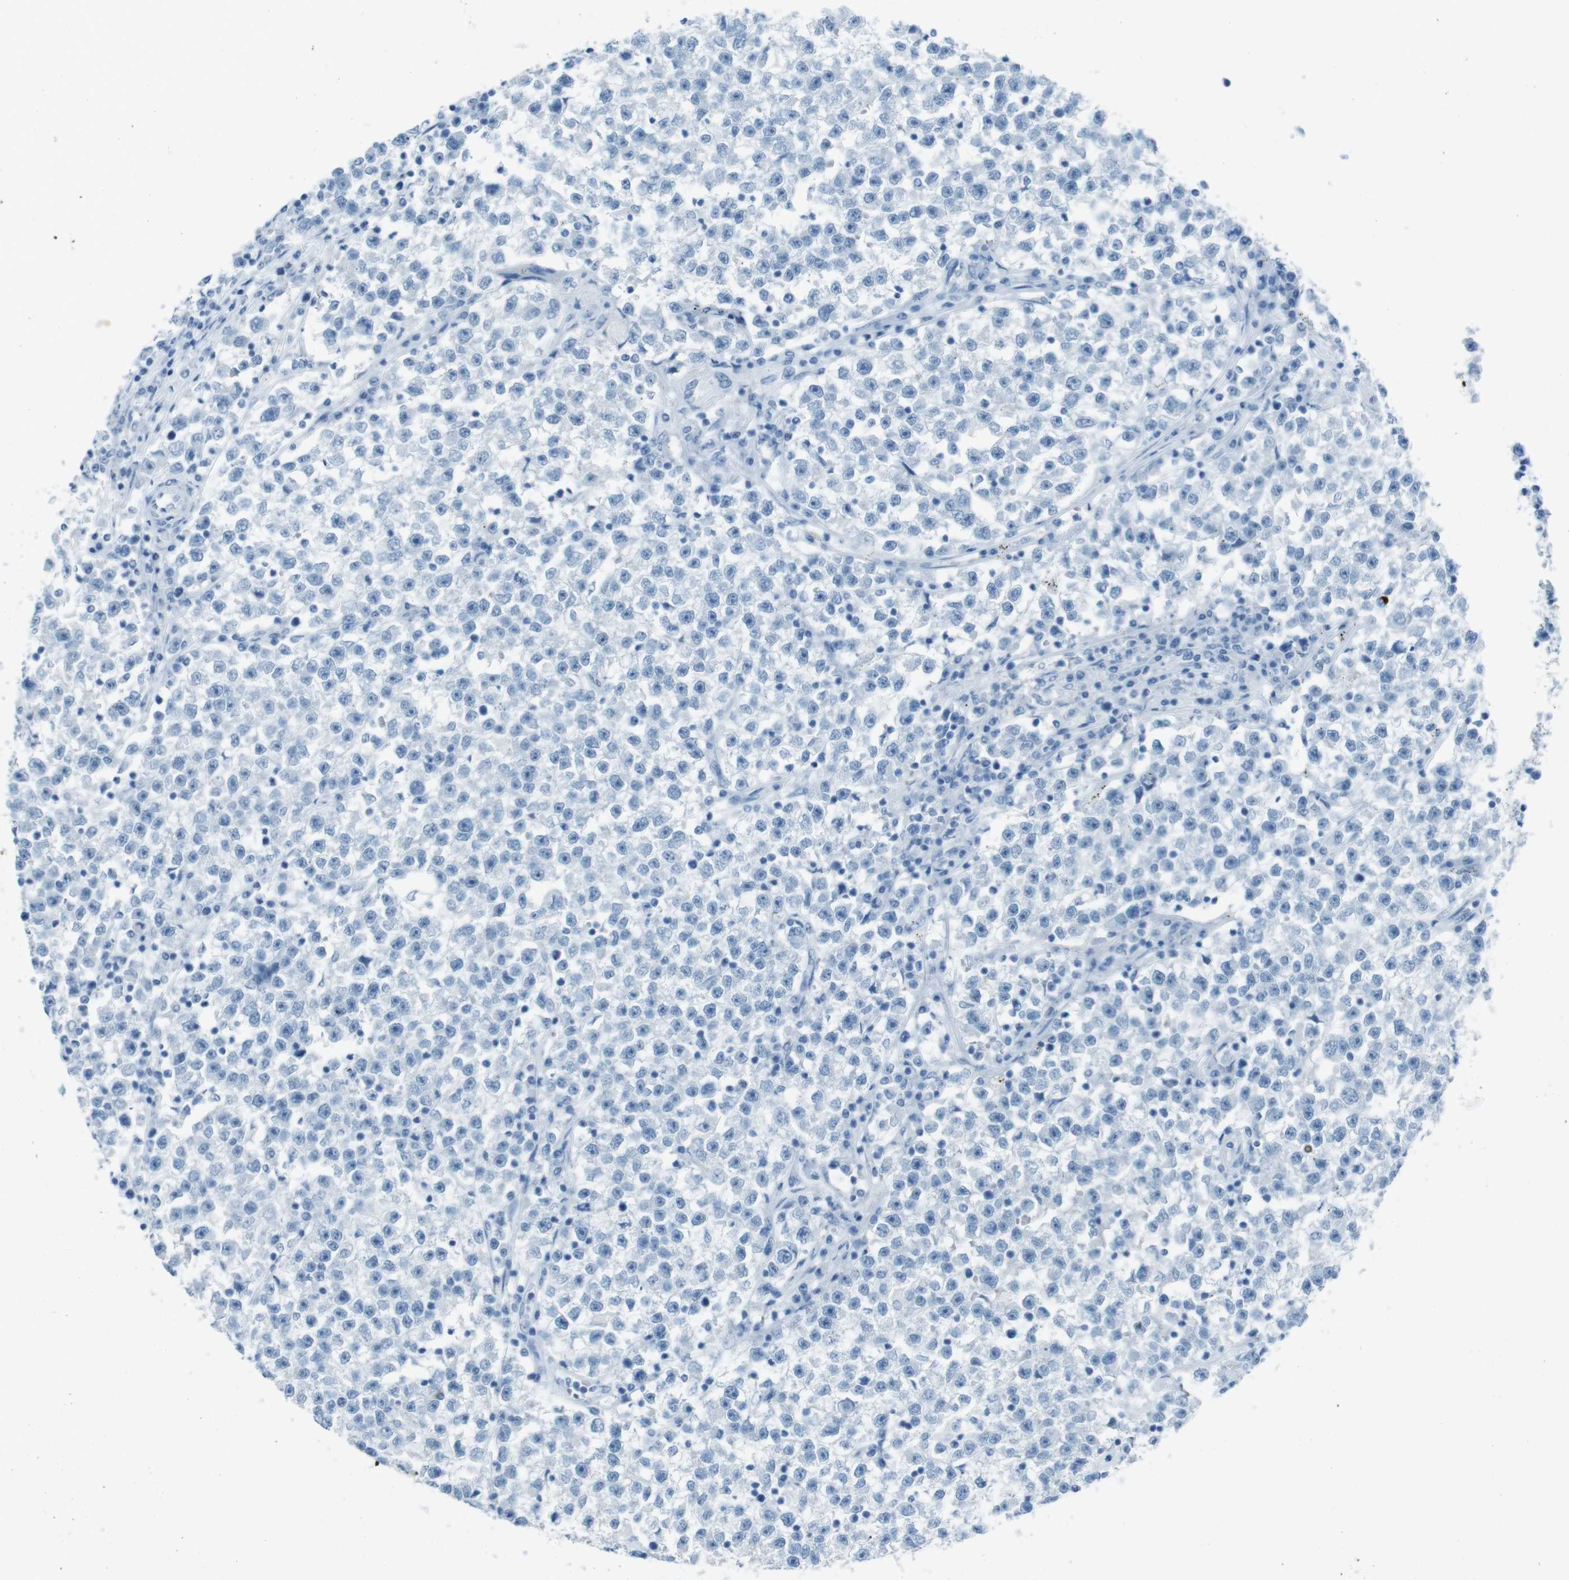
{"staining": {"intensity": "negative", "quantity": "none", "location": "none"}, "tissue": "testis cancer", "cell_type": "Tumor cells", "image_type": "cancer", "snomed": [{"axis": "morphology", "description": "Seminoma, NOS"}, {"axis": "topography", "description": "Testis"}], "caption": "Tumor cells are negative for brown protein staining in testis cancer.", "gene": "TMEM207", "patient": {"sex": "male", "age": 22}}